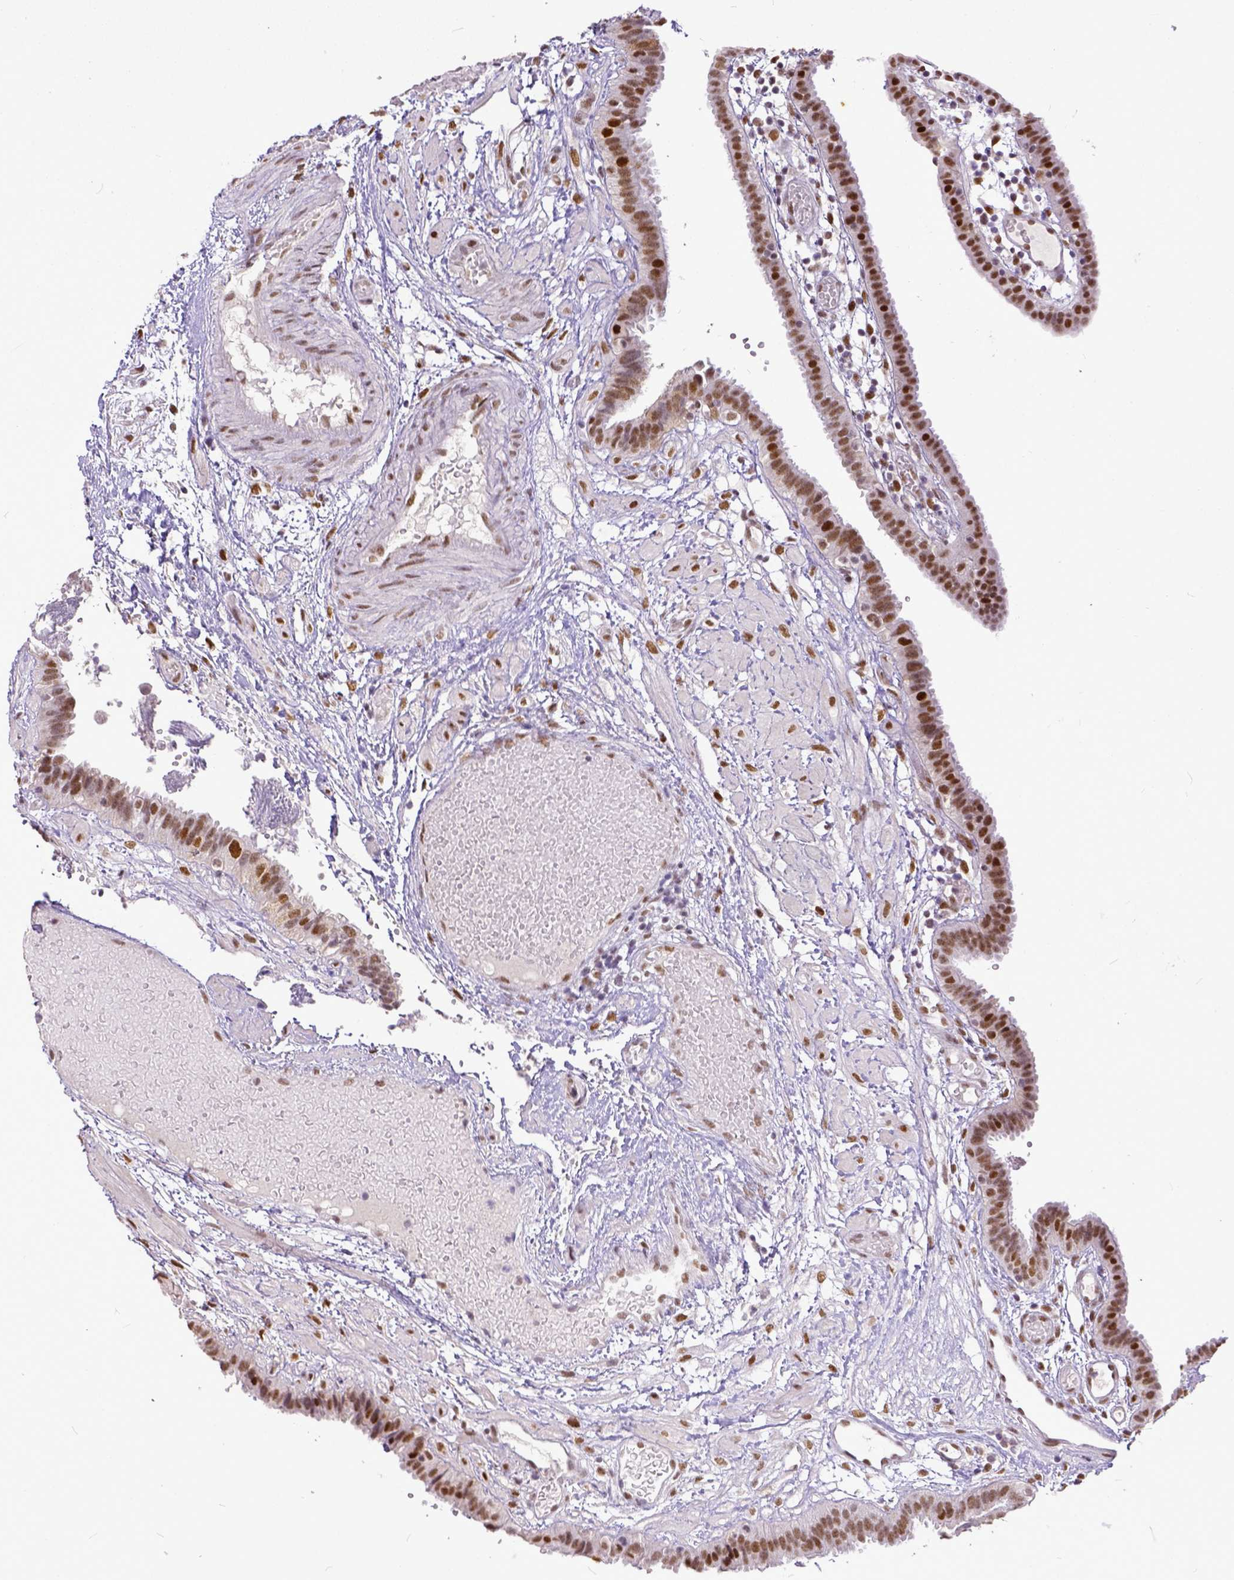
{"staining": {"intensity": "moderate", "quantity": ">75%", "location": "nuclear"}, "tissue": "fallopian tube", "cell_type": "Glandular cells", "image_type": "normal", "snomed": [{"axis": "morphology", "description": "Normal tissue, NOS"}, {"axis": "topography", "description": "Fallopian tube"}], "caption": "High-power microscopy captured an immunohistochemistry (IHC) histopathology image of normal fallopian tube, revealing moderate nuclear staining in about >75% of glandular cells. Immunohistochemistry (ihc) stains the protein of interest in brown and the nuclei are stained blue.", "gene": "ERCC1", "patient": {"sex": "female", "age": 37}}